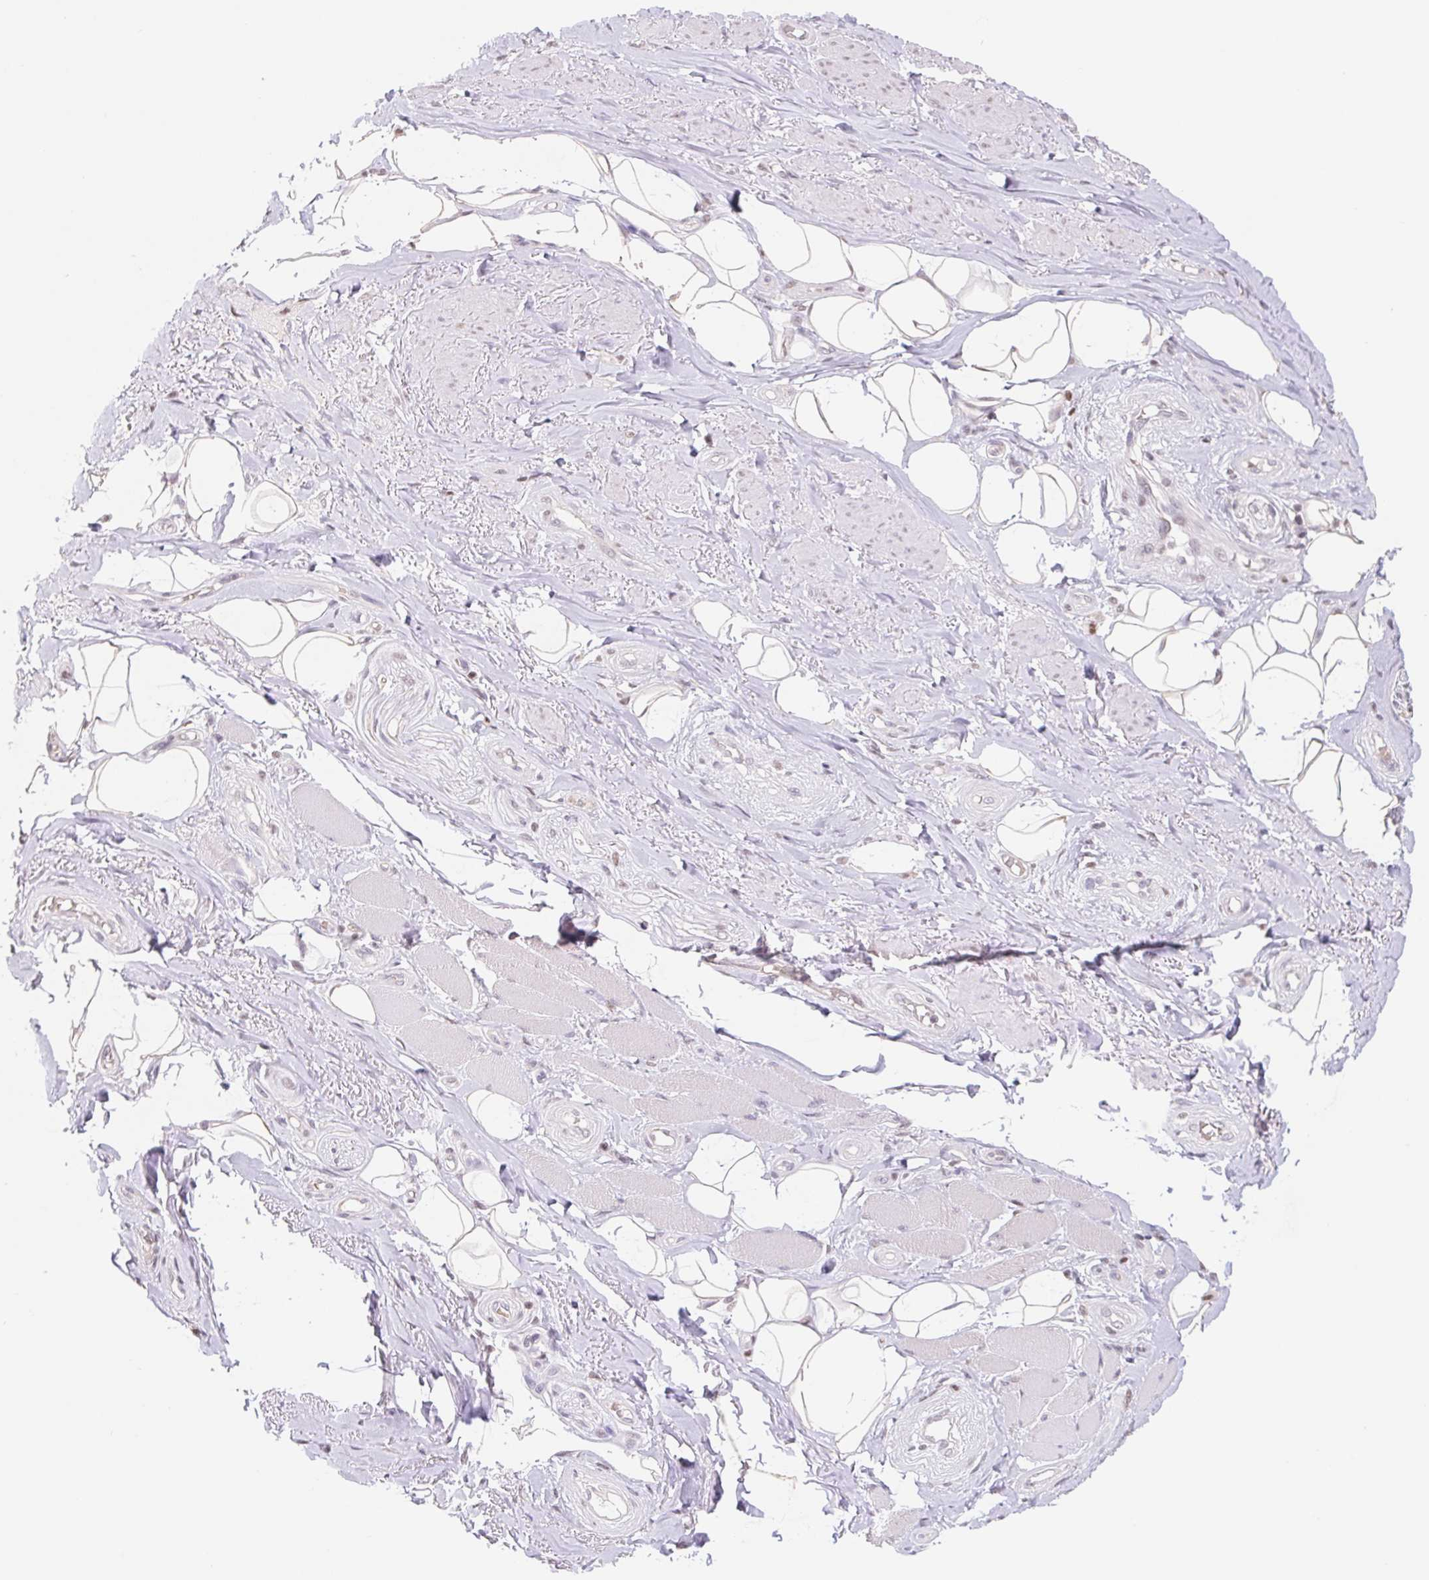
{"staining": {"intensity": "negative", "quantity": "none", "location": "none"}, "tissue": "adipose tissue", "cell_type": "Adipocytes", "image_type": "normal", "snomed": [{"axis": "morphology", "description": "Normal tissue, NOS"}, {"axis": "topography", "description": "Anal"}, {"axis": "topography", "description": "Peripheral nerve tissue"}], "caption": "Adipocytes show no significant protein positivity in benign adipose tissue.", "gene": "TRERF1", "patient": {"sex": "male", "age": 53}}